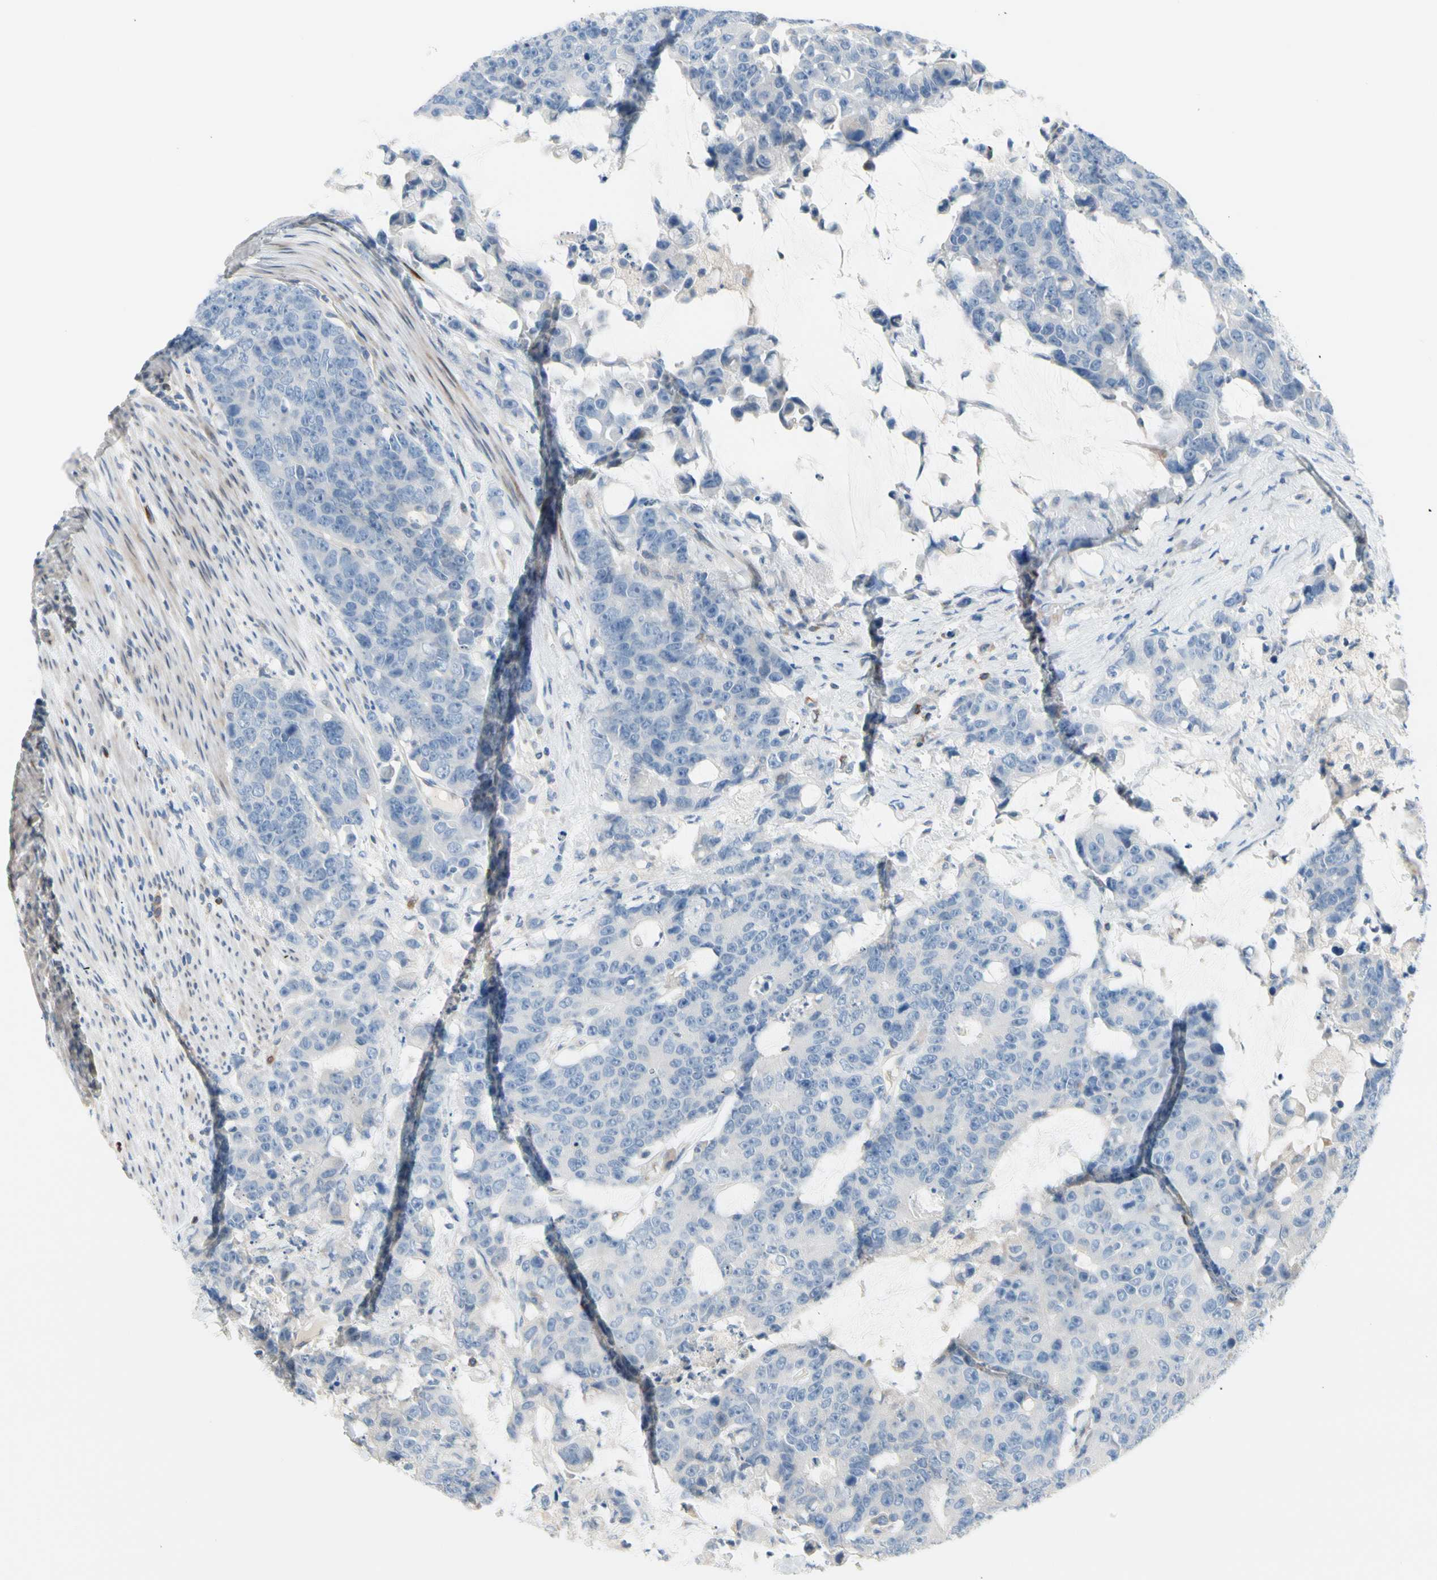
{"staining": {"intensity": "negative", "quantity": "none", "location": "none"}, "tissue": "colorectal cancer", "cell_type": "Tumor cells", "image_type": "cancer", "snomed": [{"axis": "morphology", "description": "Adenocarcinoma, NOS"}, {"axis": "topography", "description": "Colon"}], "caption": "The IHC micrograph has no significant expression in tumor cells of adenocarcinoma (colorectal) tissue.", "gene": "MAP3K3", "patient": {"sex": "female", "age": 86}}